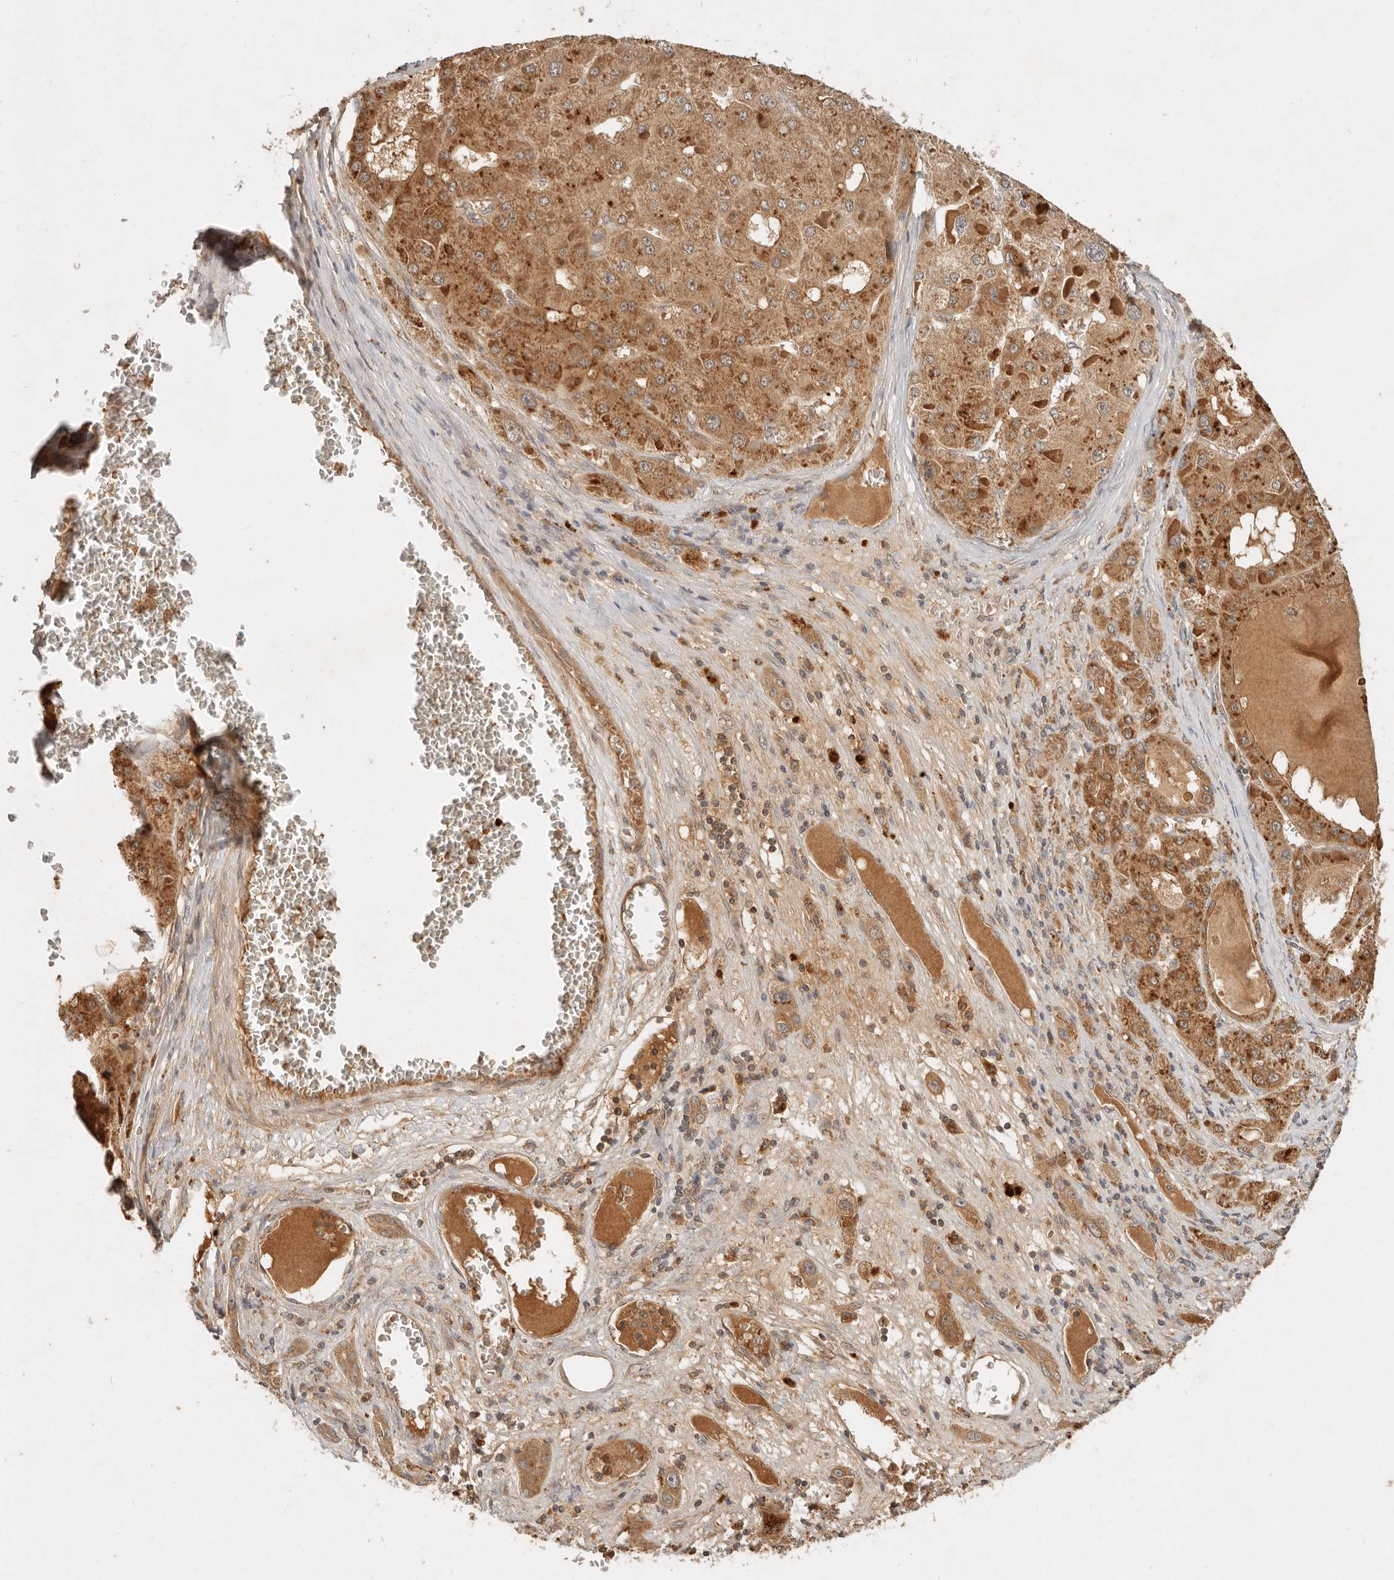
{"staining": {"intensity": "moderate", "quantity": ">75%", "location": "cytoplasmic/membranous"}, "tissue": "liver cancer", "cell_type": "Tumor cells", "image_type": "cancer", "snomed": [{"axis": "morphology", "description": "Carcinoma, Hepatocellular, NOS"}, {"axis": "topography", "description": "Liver"}], "caption": "Hepatocellular carcinoma (liver) stained with a protein marker exhibits moderate staining in tumor cells.", "gene": "FREM2", "patient": {"sex": "female", "age": 73}}